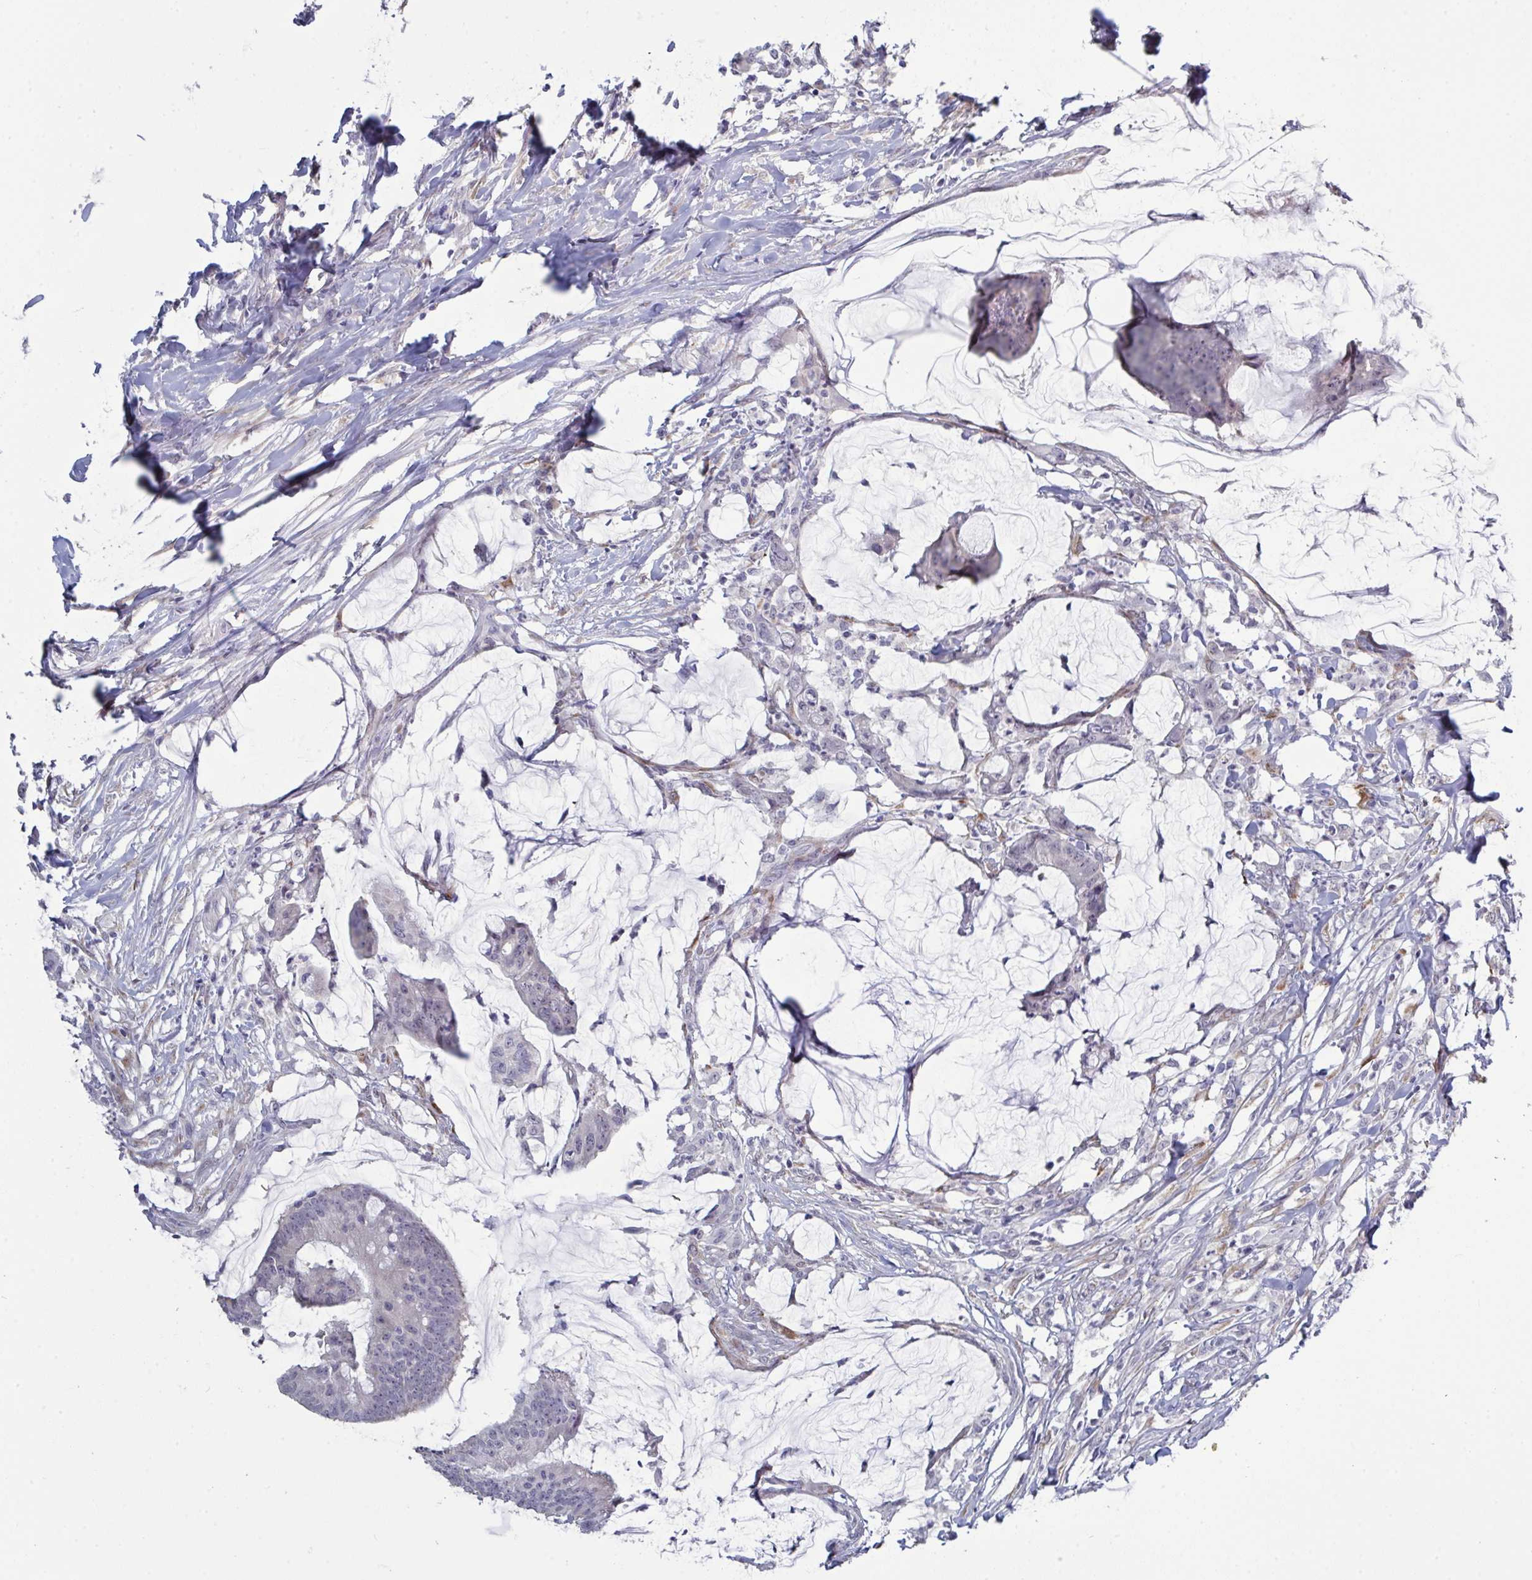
{"staining": {"intensity": "negative", "quantity": "none", "location": "none"}, "tissue": "colorectal cancer", "cell_type": "Tumor cells", "image_type": "cancer", "snomed": [{"axis": "morphology", "description": "Adenocarcinoma, NOS"}, {"axis": "topography", "description": "Colon"}], "caption": "Micrograph shows no significant protein expression in tumor cells of adenocarcinoma (colorectal). The staining was performed using DAB to visualize the protein expression in brown, while the nuclei were stained in blue with hematoxylin (Magnification: 20x).", "gene": "ZNF784", "patient": {"sex": "male", "age": 62}}